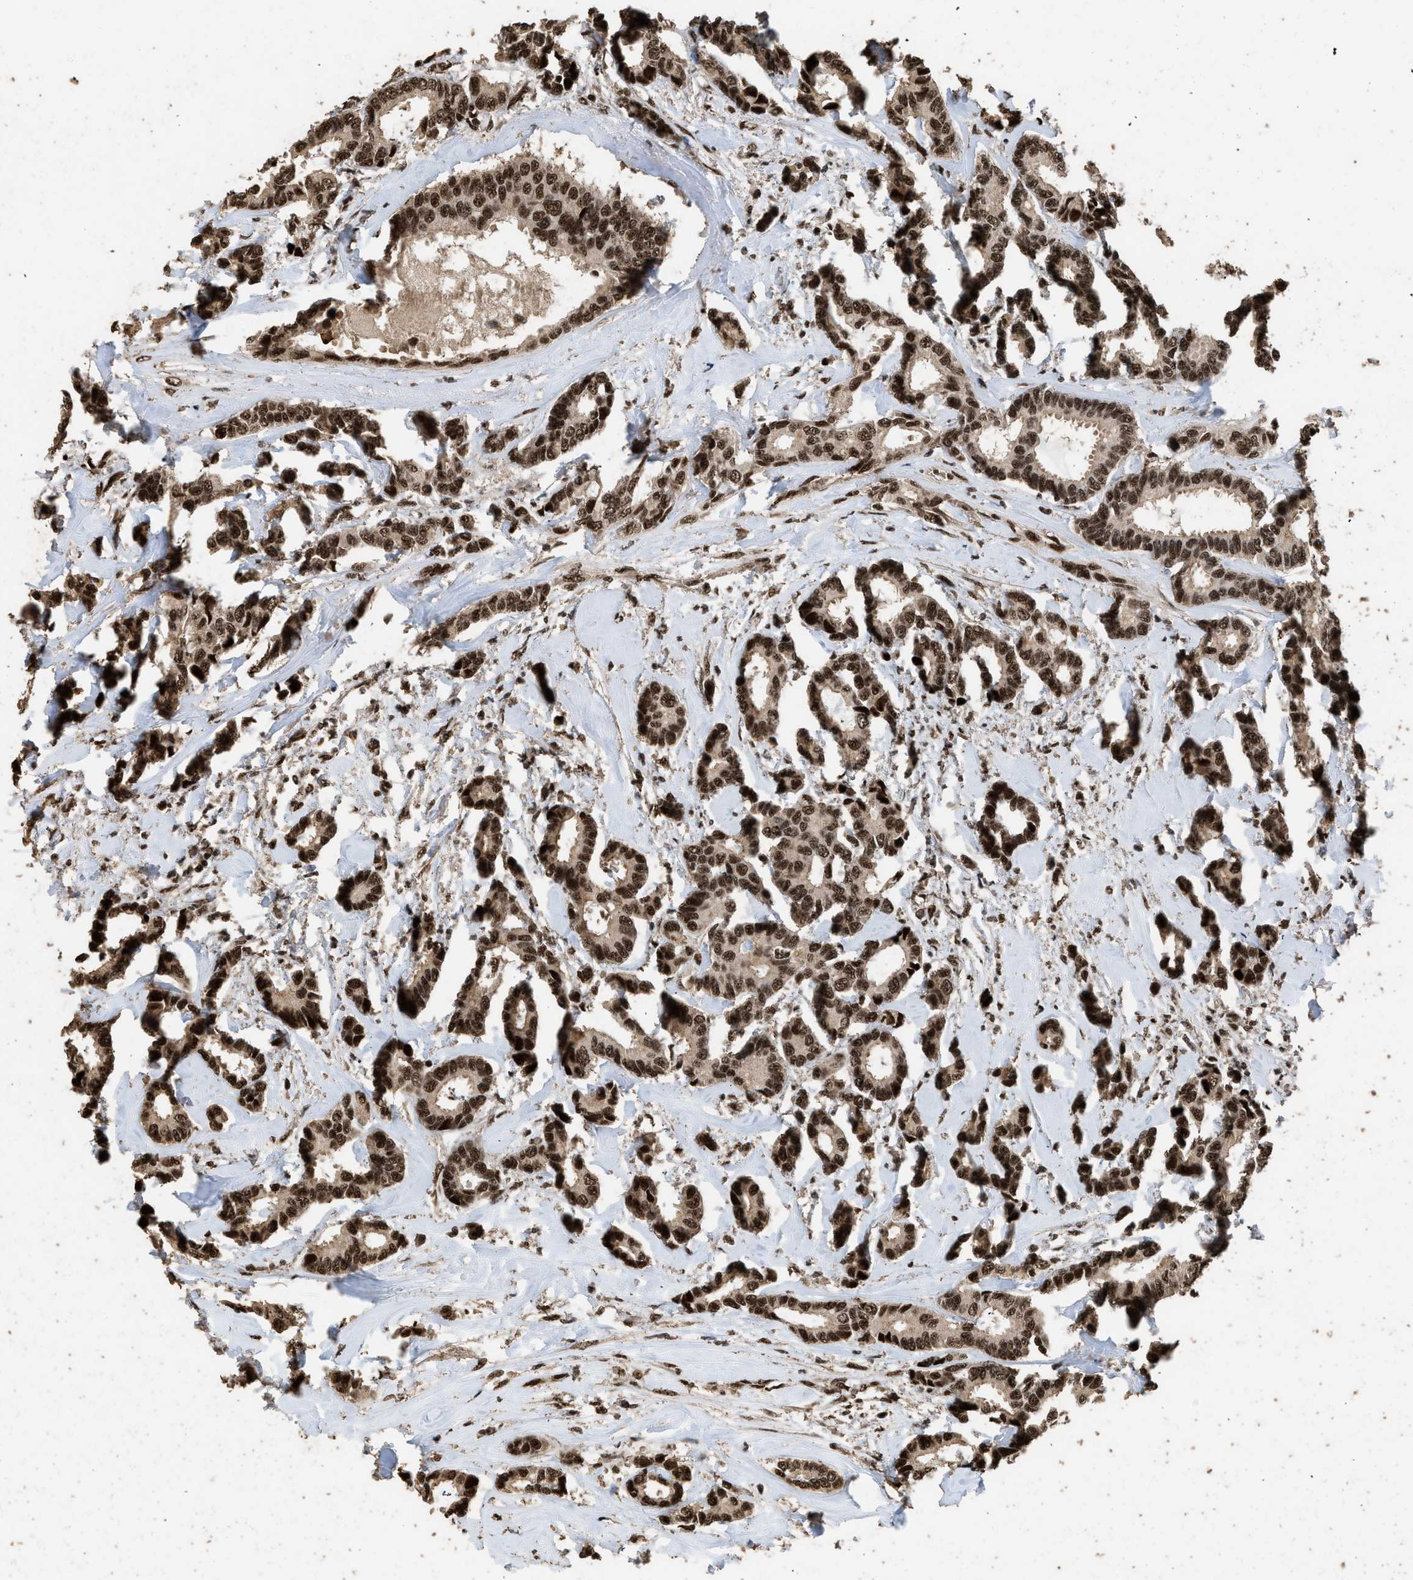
{"staining": {"intensity": "strong", "quantity": ">75%", "location": "nuclear"}, "tissue": "breast cancer", "cell_type": "Tumor cells", "image_type": "cancer", "snomed": [{"axis": "morphology", "description": "Duct carcinoma"}, {"axis": "topography", "description": "Breast"}], "caption": "Tumor cells exhibit strong nuclear staining in approximately >75% of cells in breast cancer (invasive ductal carcinoma). (Brightfield microscopy of DAB IHC at high magnification).", "gene": "PPP4R3B", "patient": {"sex": "female", "age": 87}}